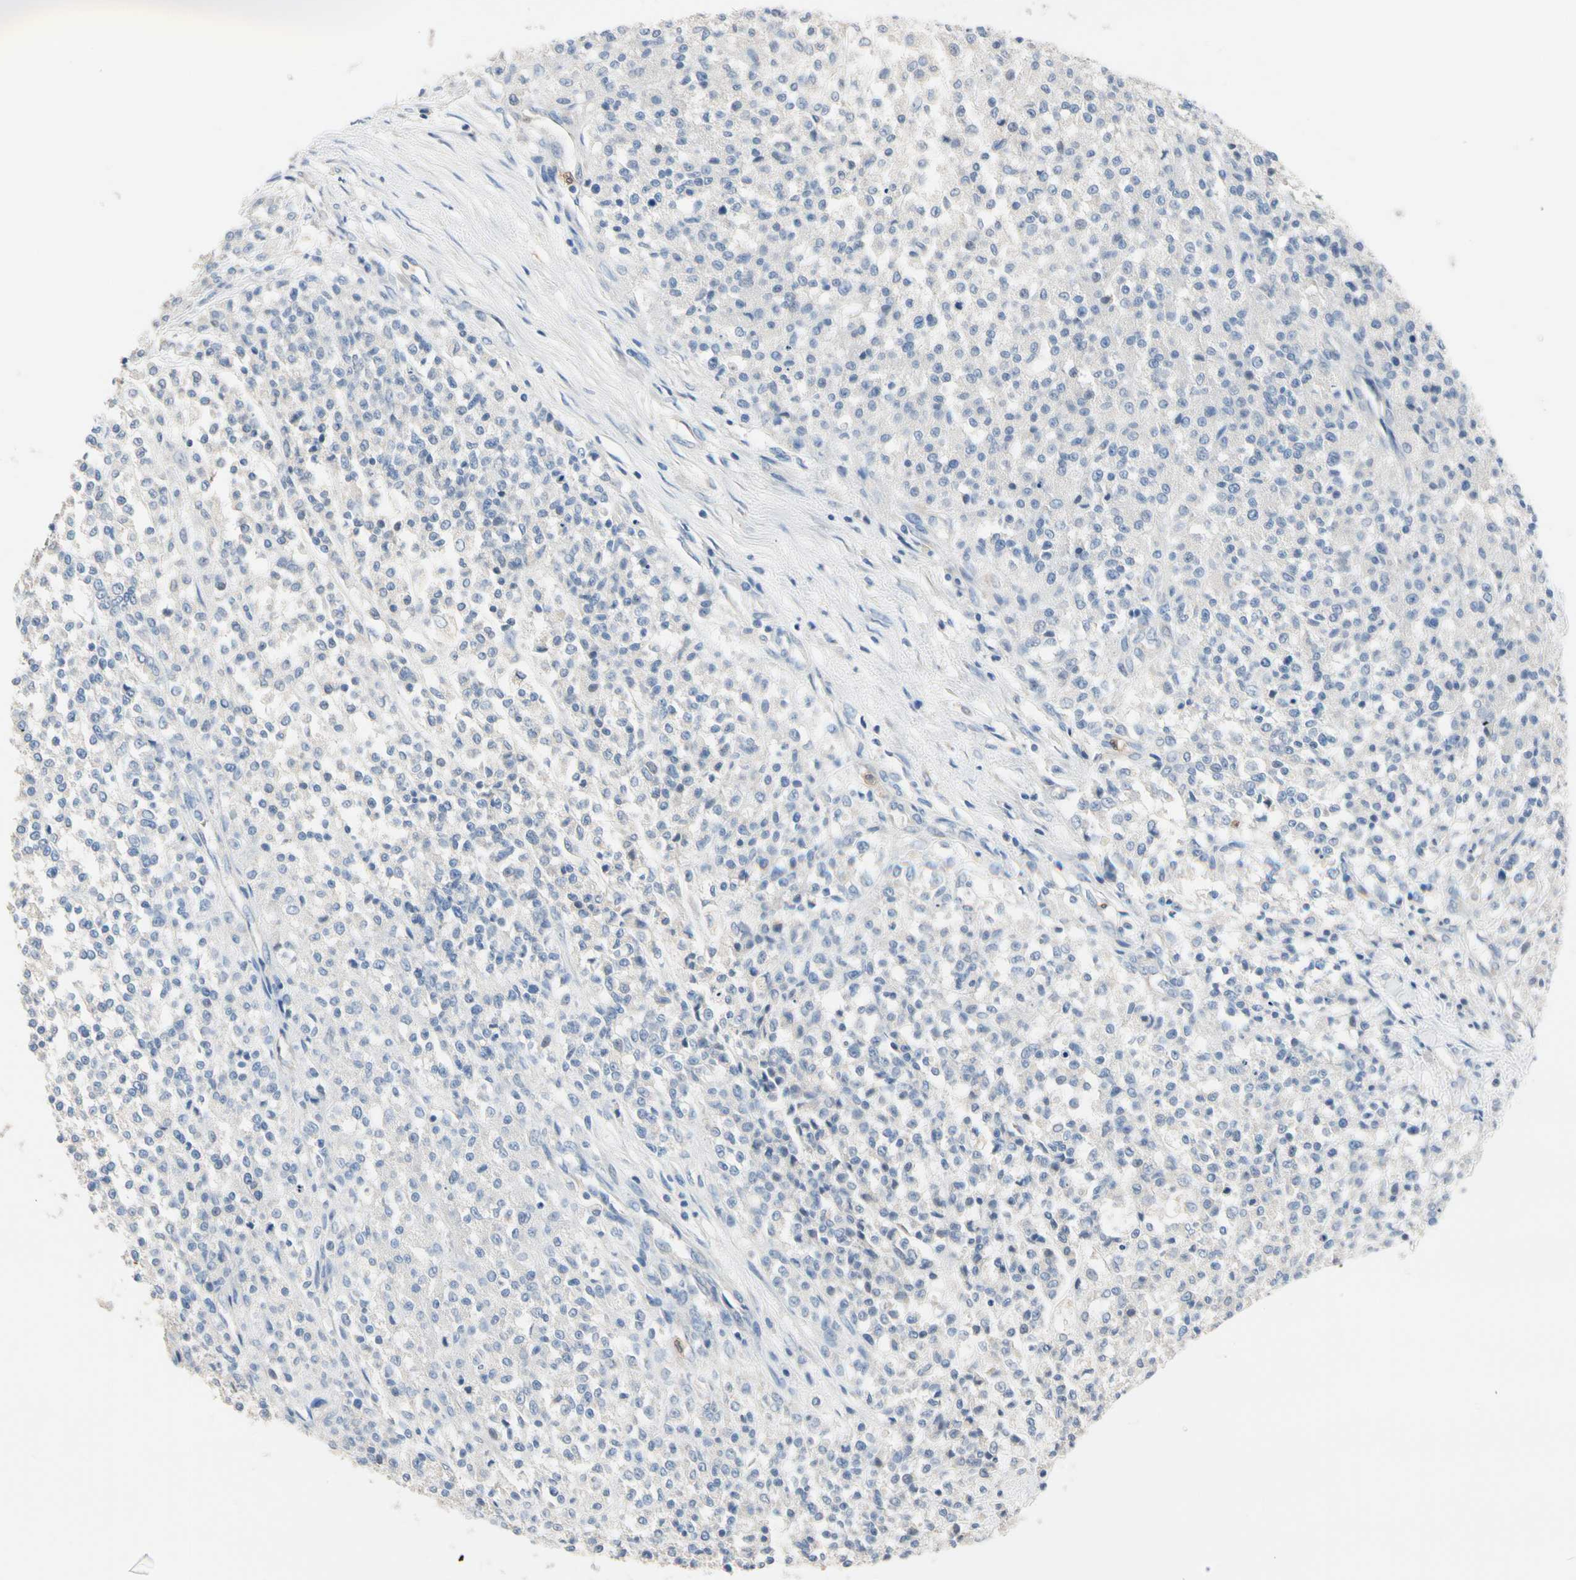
{"staining": {"intensity": "negative", "quantity": "none", "location": "none"}, "tissue": "testis cancer", "cell_type": "Tumor cells", "image_type": "cancer", "snomed": [{"axis": "morphology", "description": "Seminoma, NOS"}, {"axis": "topography", "description": "Testis"}], "caption": "The micrograph shows no significant expression in tumor cells of seminoma (testis).", "gene": "BBOX1", "patient": {"sex": "male", "age": 59}}